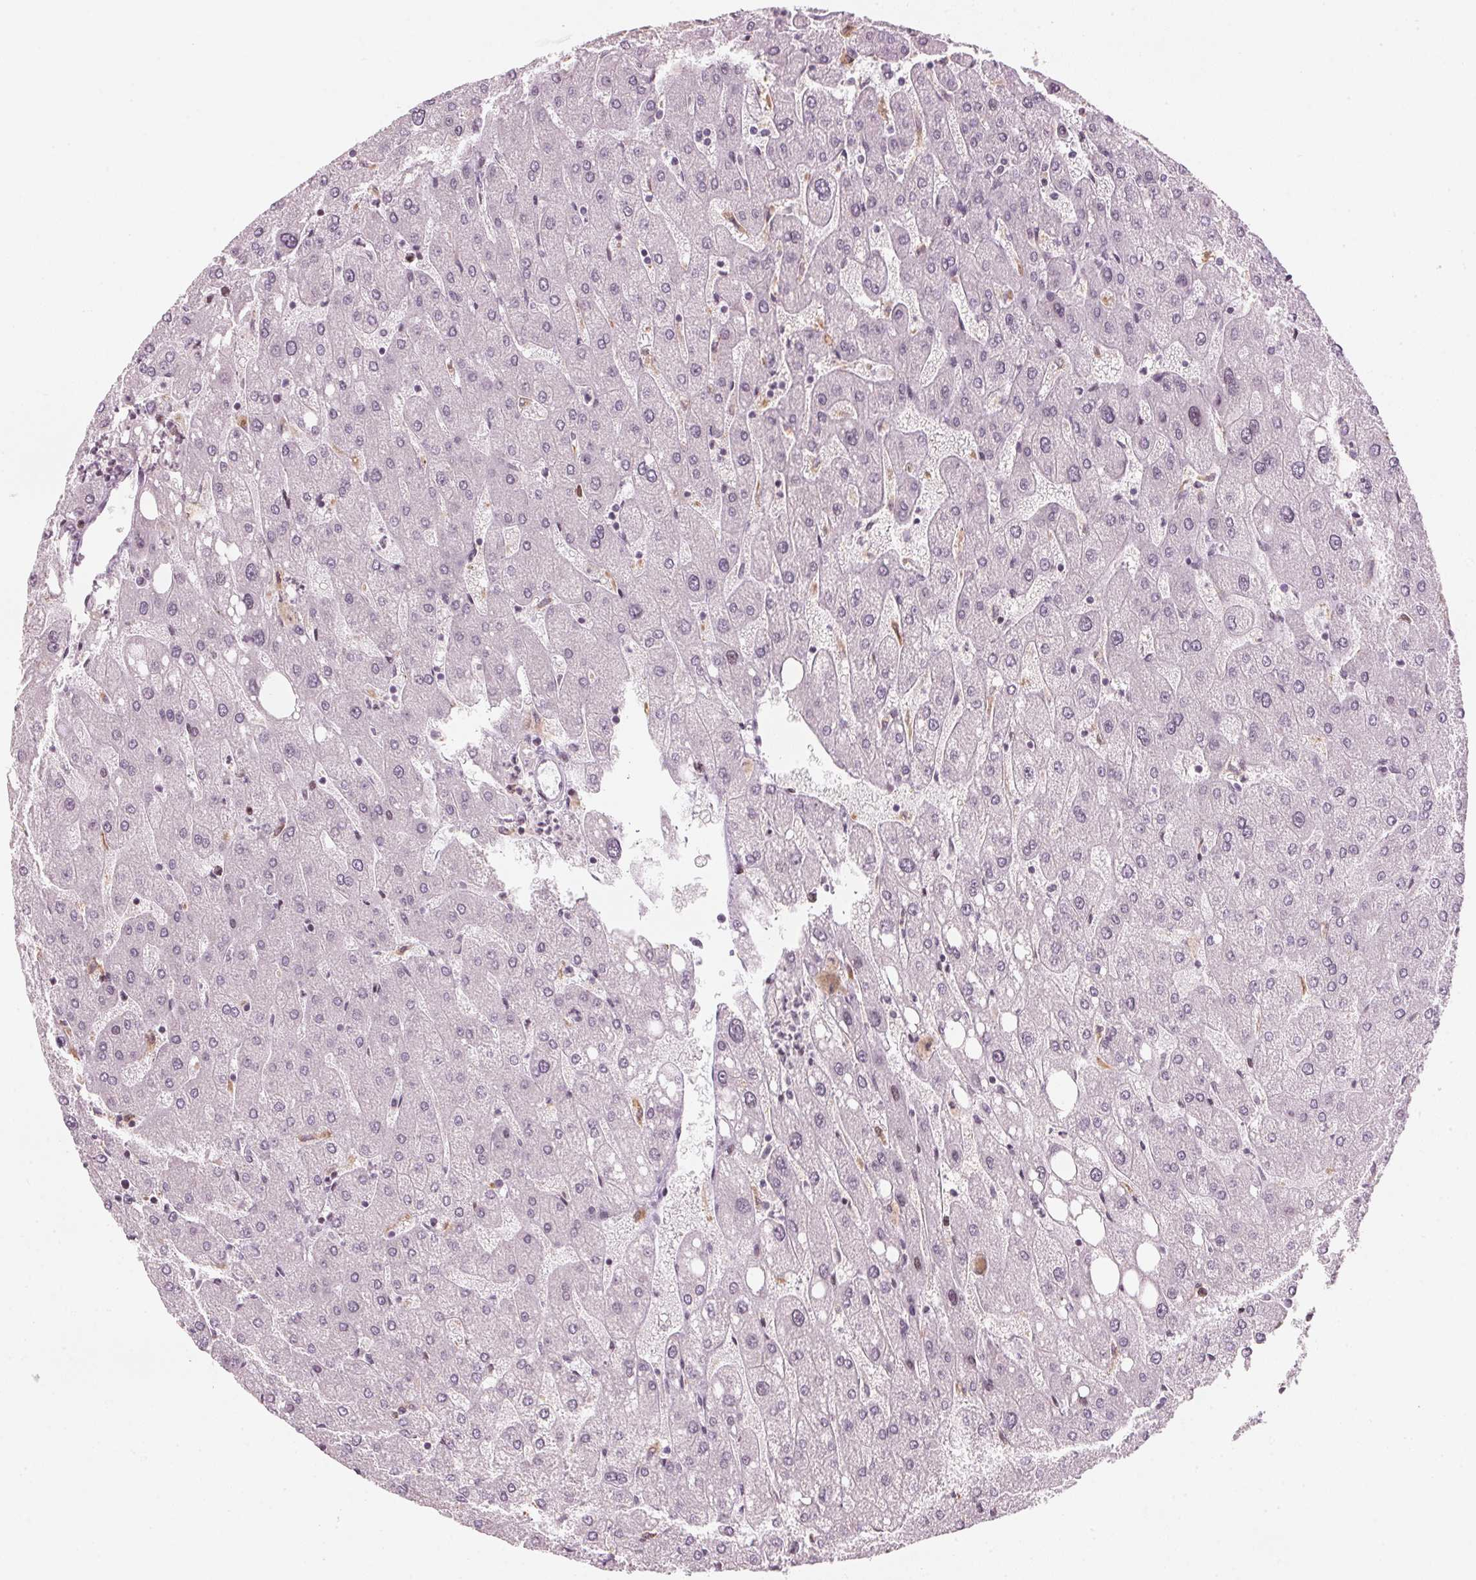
{"staining": {"intensity": "negative", "quantity": "none", "location": "none"}, "tissue": "liver", "cell_type": "Cholangiocytes", "image_type": "normal", "snomed": [{"axis": "morphology", "description": "Normal tissue, NOS"}, {"axis": "topography", "description": "Liver"}], "caption": "DAB (3,3'-diaminobenzidine) immunohistochemical staining of unremarkable human liver exhibits no significant expression in cholangiocytes.", "gene": "SFRP4", "patient": {"sex": "male", "age": 67}}